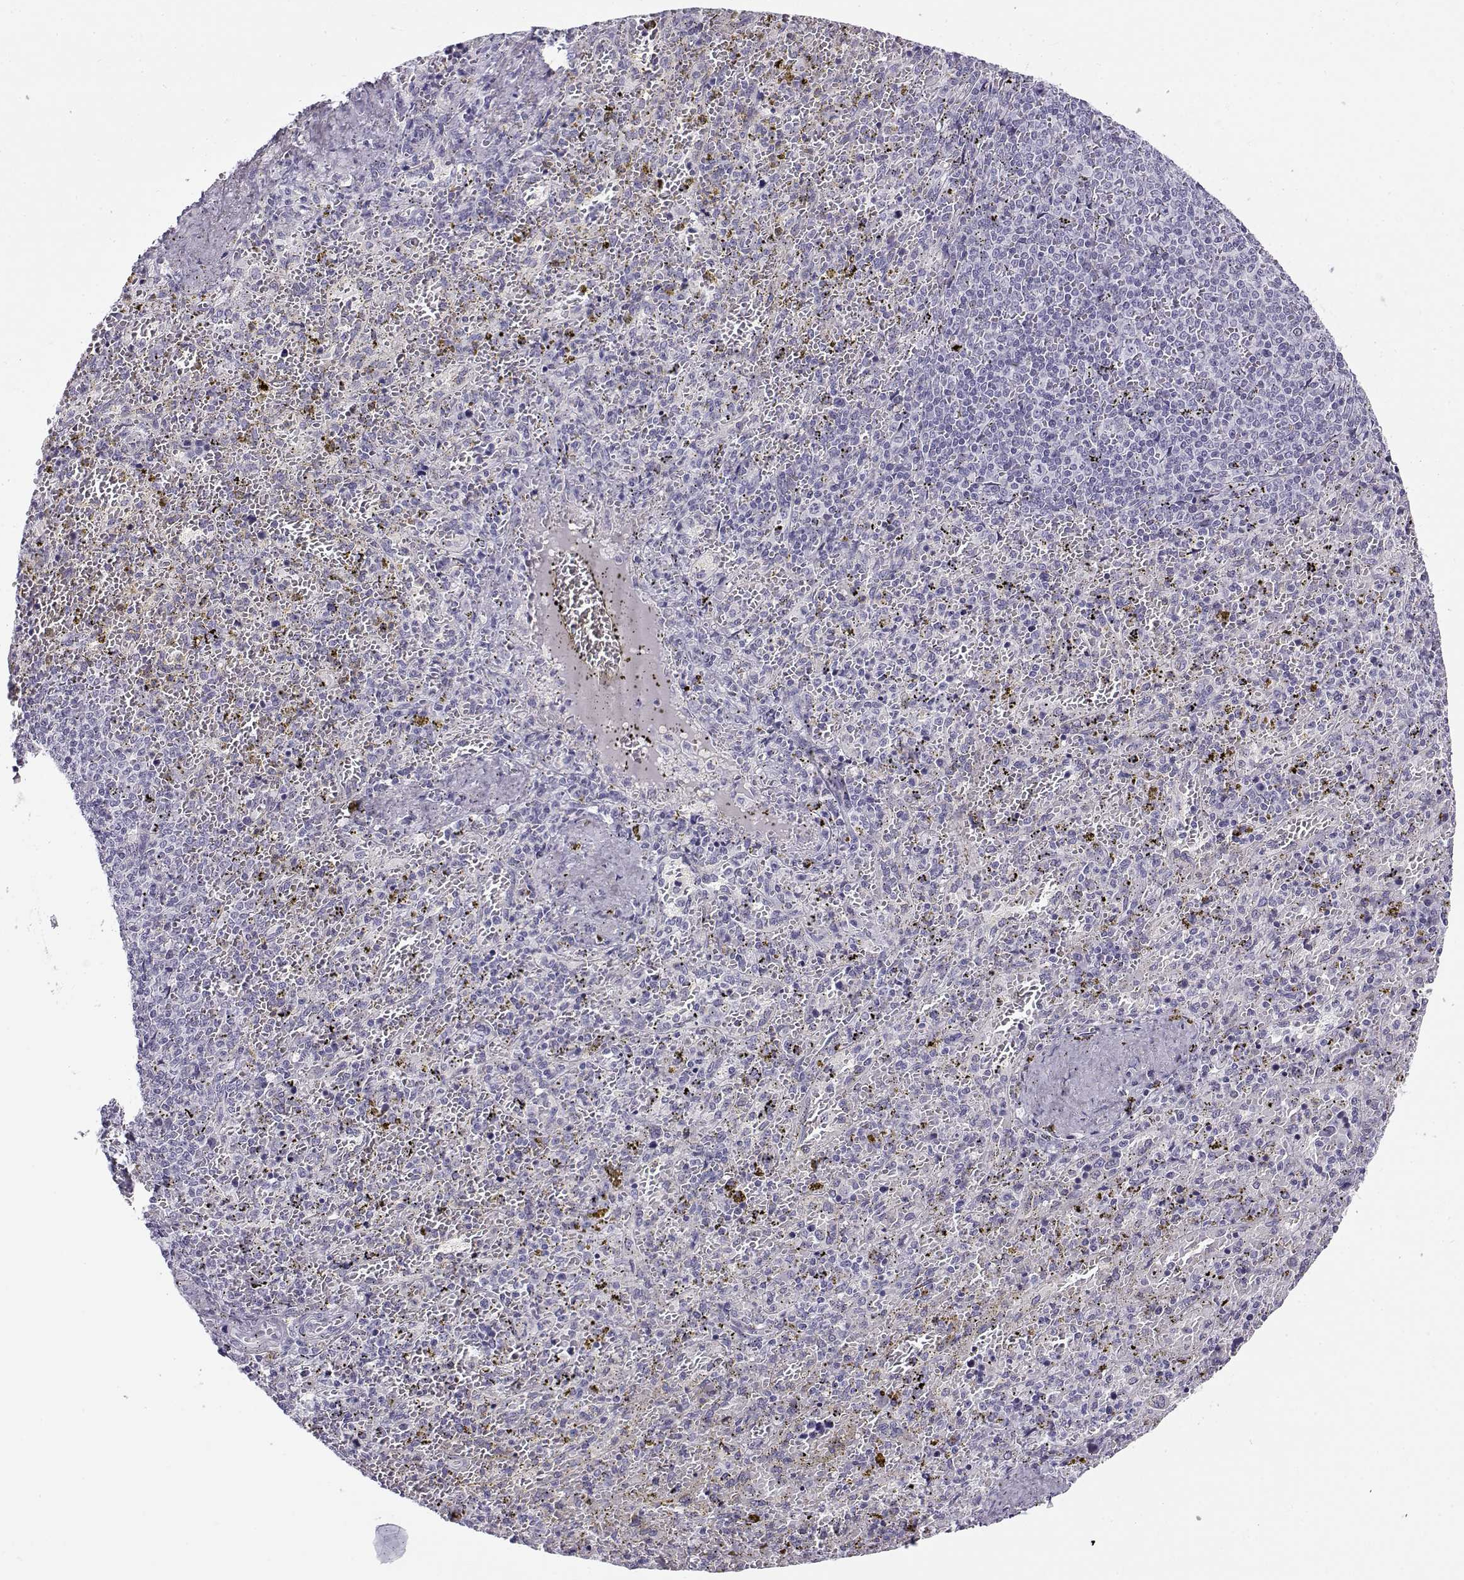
{"staining": {"intensity": "negative", "quantity": "none", "location": "none"}, "tissue": "spleen", "cell_type": "Cells in red pulp", "image_type": "normal", "snomed": [{"axis": "morphology", "description": "Normal tissue, NOS"}, {"axis": "topography", "description": "Spleen"}], "caption": "IHC micrograph of unremarkable spleen stained for a protein (brown), which shows no staining in cells in red pulp. The staining was performed using DAB (3,3'-diaminobenzidine) to visualize the protein expression in brown, while the nuclei were stained in blue with hematoxylin (Magnification: 20x).", "gene": "GTSF1L", "patient": {"sex": "female", "age": 50}}